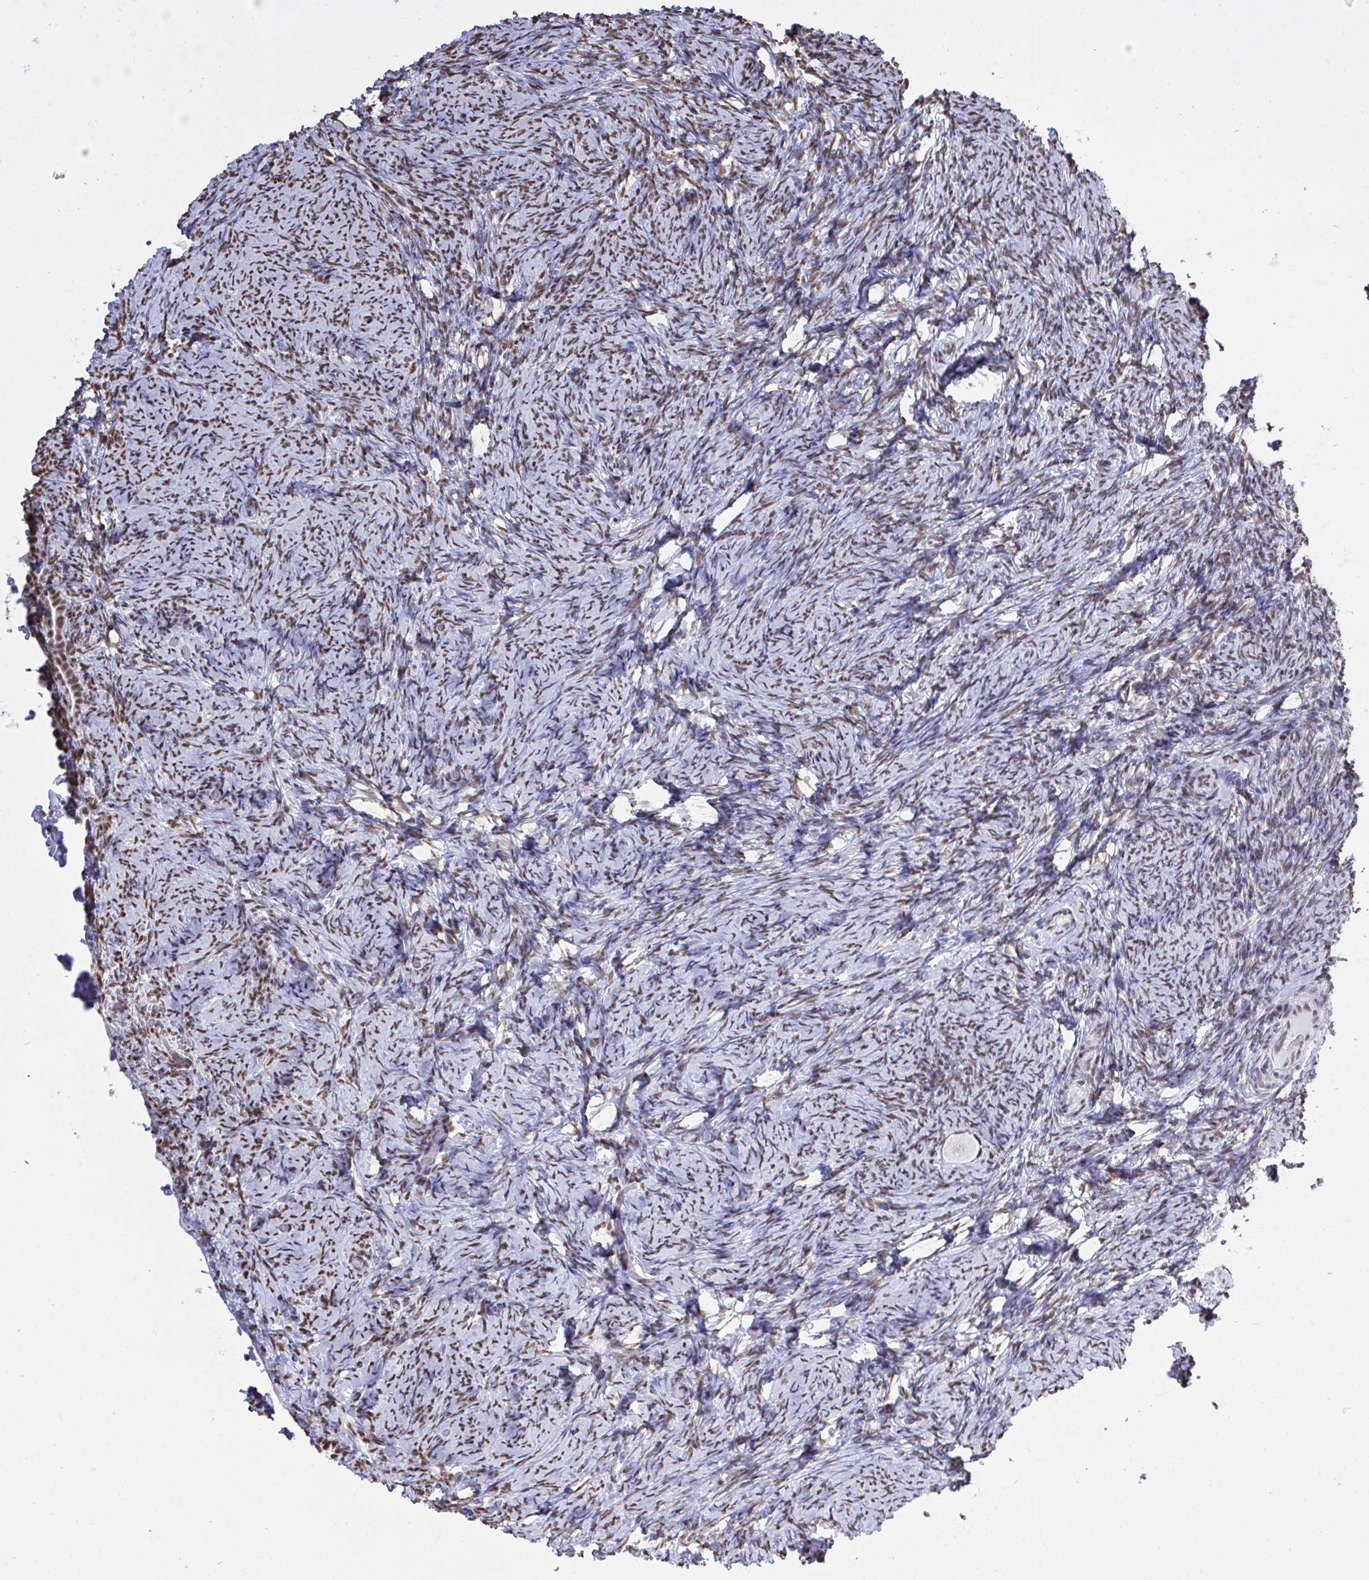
{"staining": {"intensity": "moderate", "quantity": ">75%", "location": "nuclear"}, "tissue": "ovary", "cell_type": "Follicle cells", "image_type": "normal", "snomed": [{"axis": "morphology", "description": "Normal tissue, NOS"}, {"axis": "topography", "description": "Ovary"}], "caption": "Normal ovary was stained to show a protein in brown. There is medium levels of moderate nuclear positivity in approximately >75% of follicle cells. (Brightfield microscopy of DAB IHC at high magnification).", "gene": "HNRNPDL", "patient": {"sex": "female", "age": 34}}